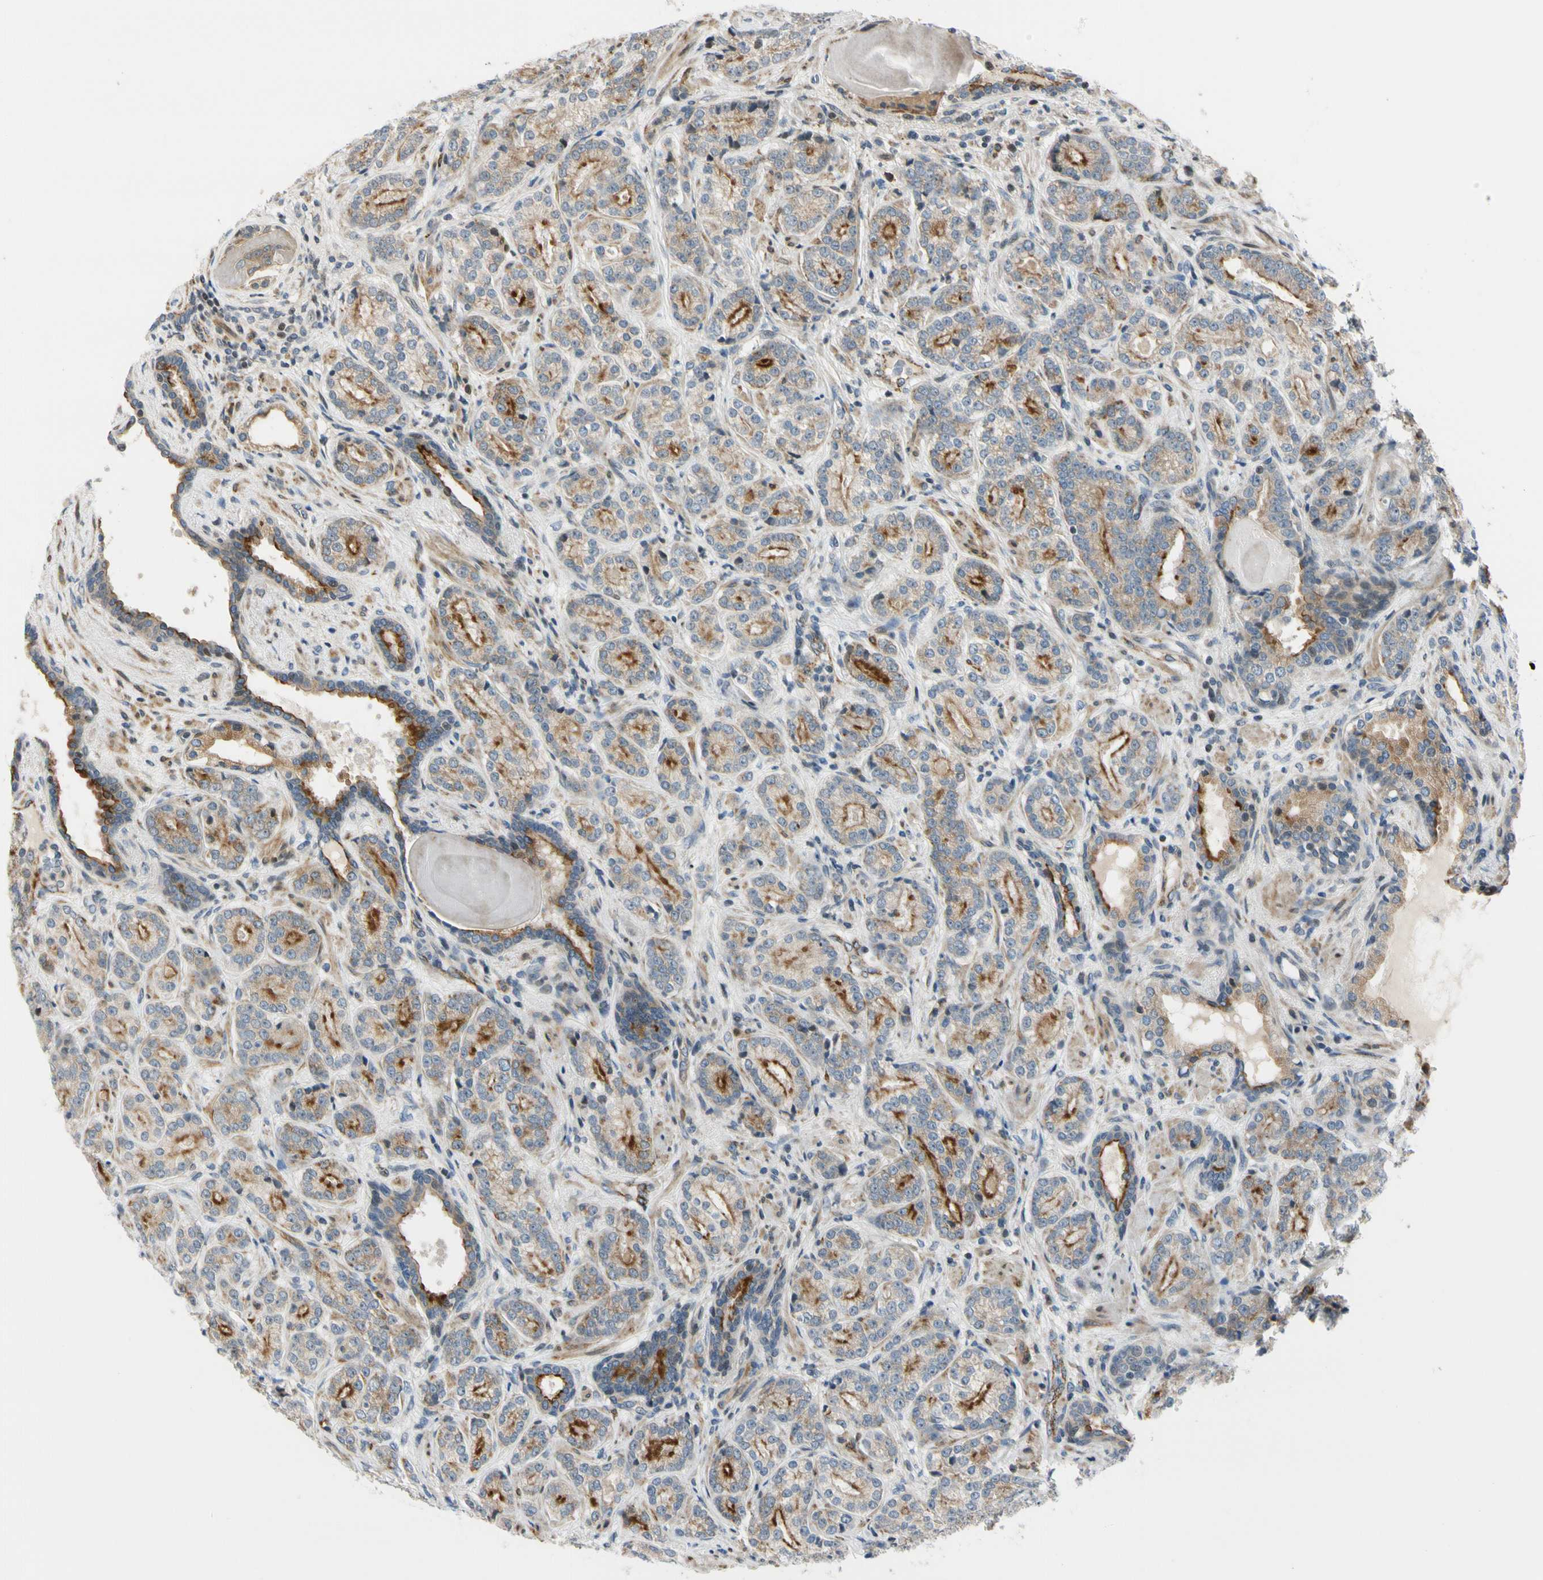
{"staining": {"intensity": "strong", "quantity": "25%-75%", "location": "cytoplasmic/membranous"}, "tissue": "prostate cancer", "cell_type": "Tumor cells", "image_type": "cancer", "snomed": [{"axis": "morphology", "description": "Adenocarcinoma, High grade"}, {"axis": "topography", "description": "Prostate"}], "caption": "This is an image of IHC staining of prostate cancer, which shows strong staining in the cytoplasmic/membranous of tumor cells.", "gene": "NPDC1", "patient": {"sex": "male", "age": 61}}